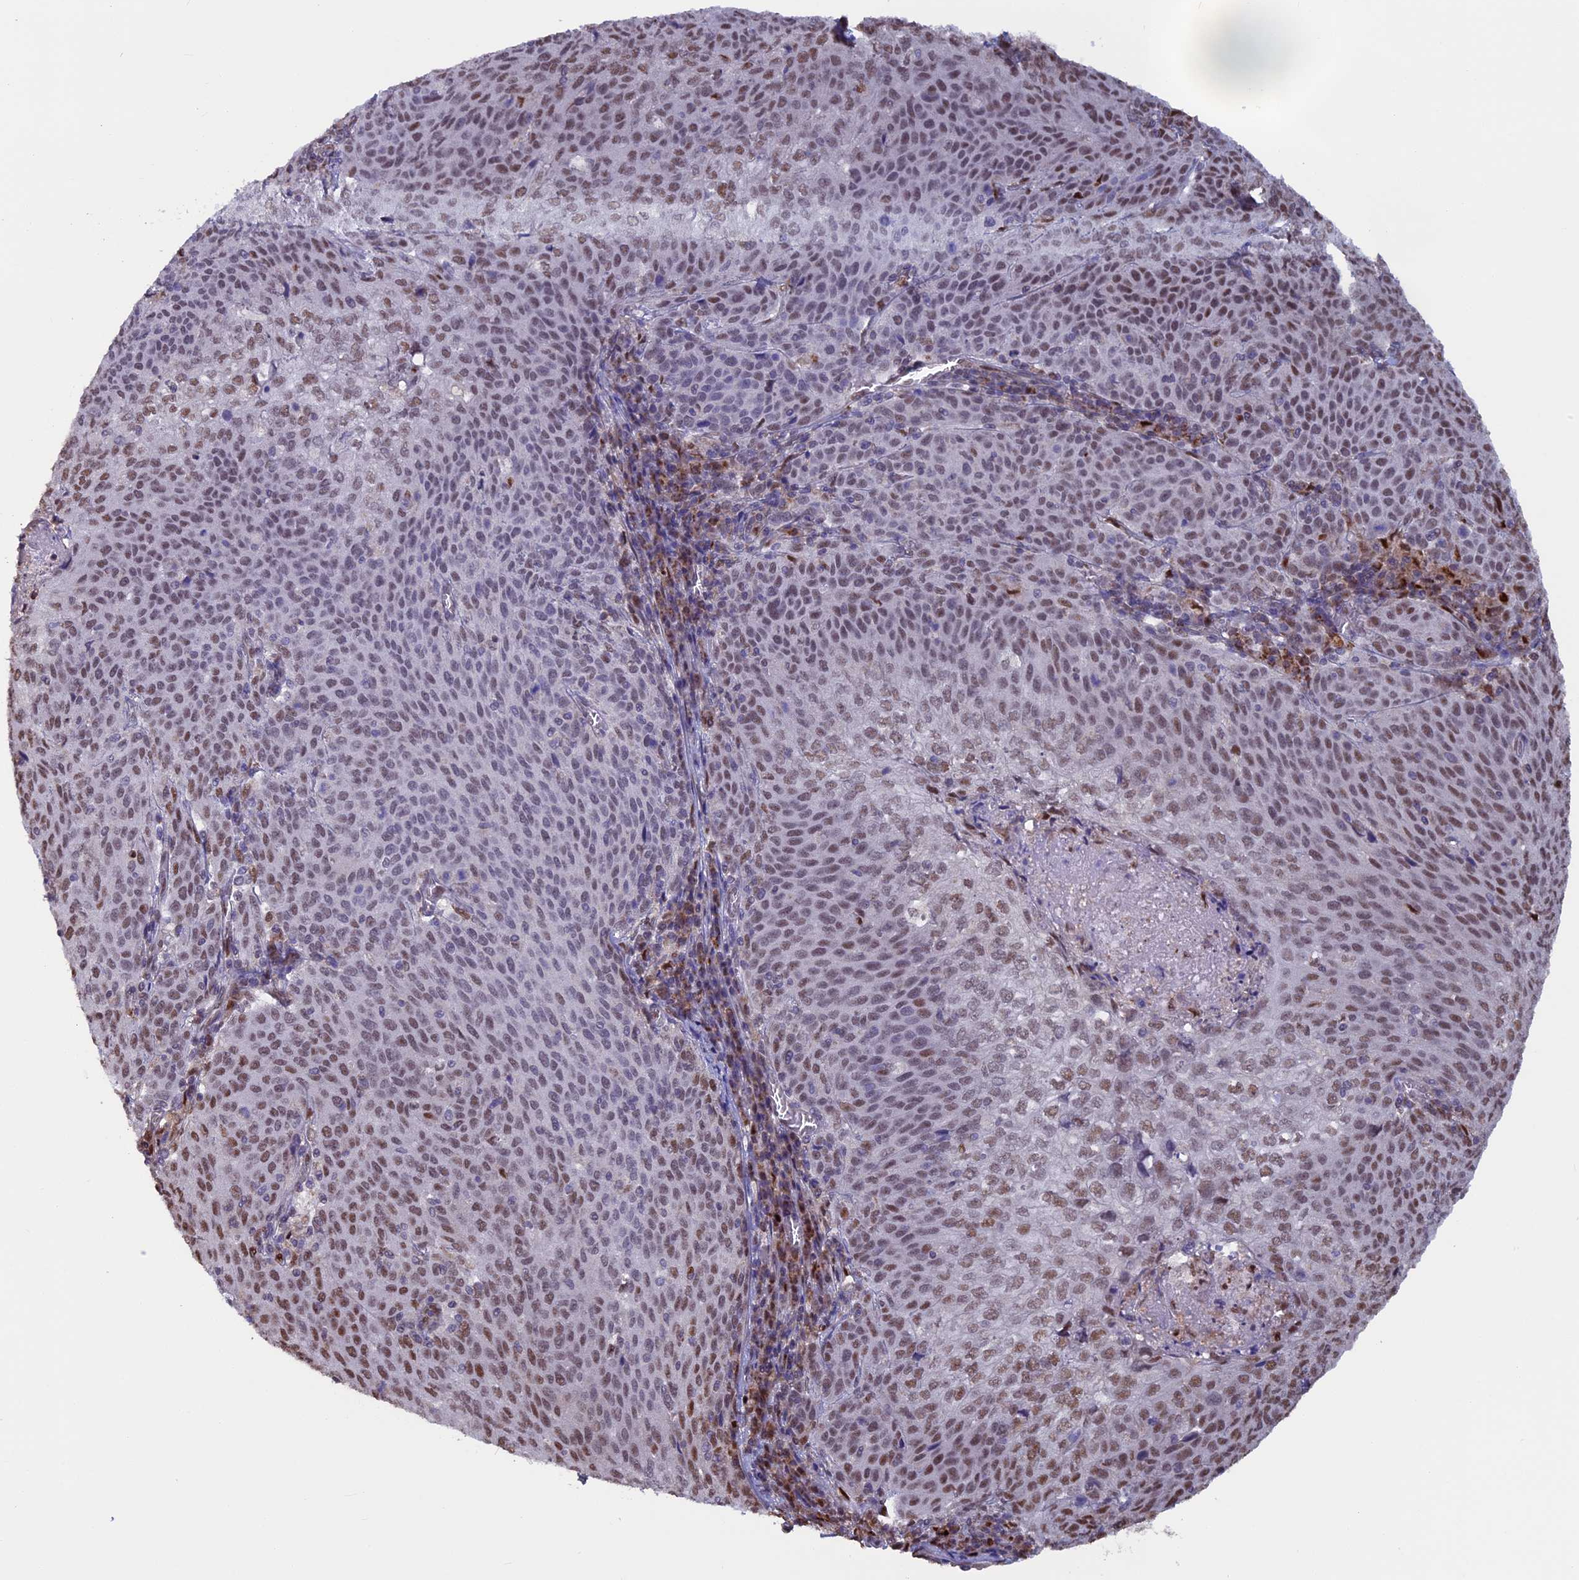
{"staining": {"intensity": "moderate", "quantity": ">75%", "location": "nuclear"}, "tissue": "cervical cancer", "cell_type": "Tumor cells", "image_type": "cancer", "snomed": [{"axis": "morphology", "description": "Squamous cell carcinoma, NOS"}, {"axis": "topography", "description": "Cervix"}], "caption": "Immunohistochemistry (IHC) histopathology image of neoplastic tissue: human cervical cancer (squamous cell carcinoma) stained using immunohistochemistry (IHC) demonstrates medium levels of moderate protein expression localized specifically in the nuclear of tumor cells, appearing as a nuclear brown color.", "gene": "ACSS1", "patient": {"sex": "female", "age": 46}}